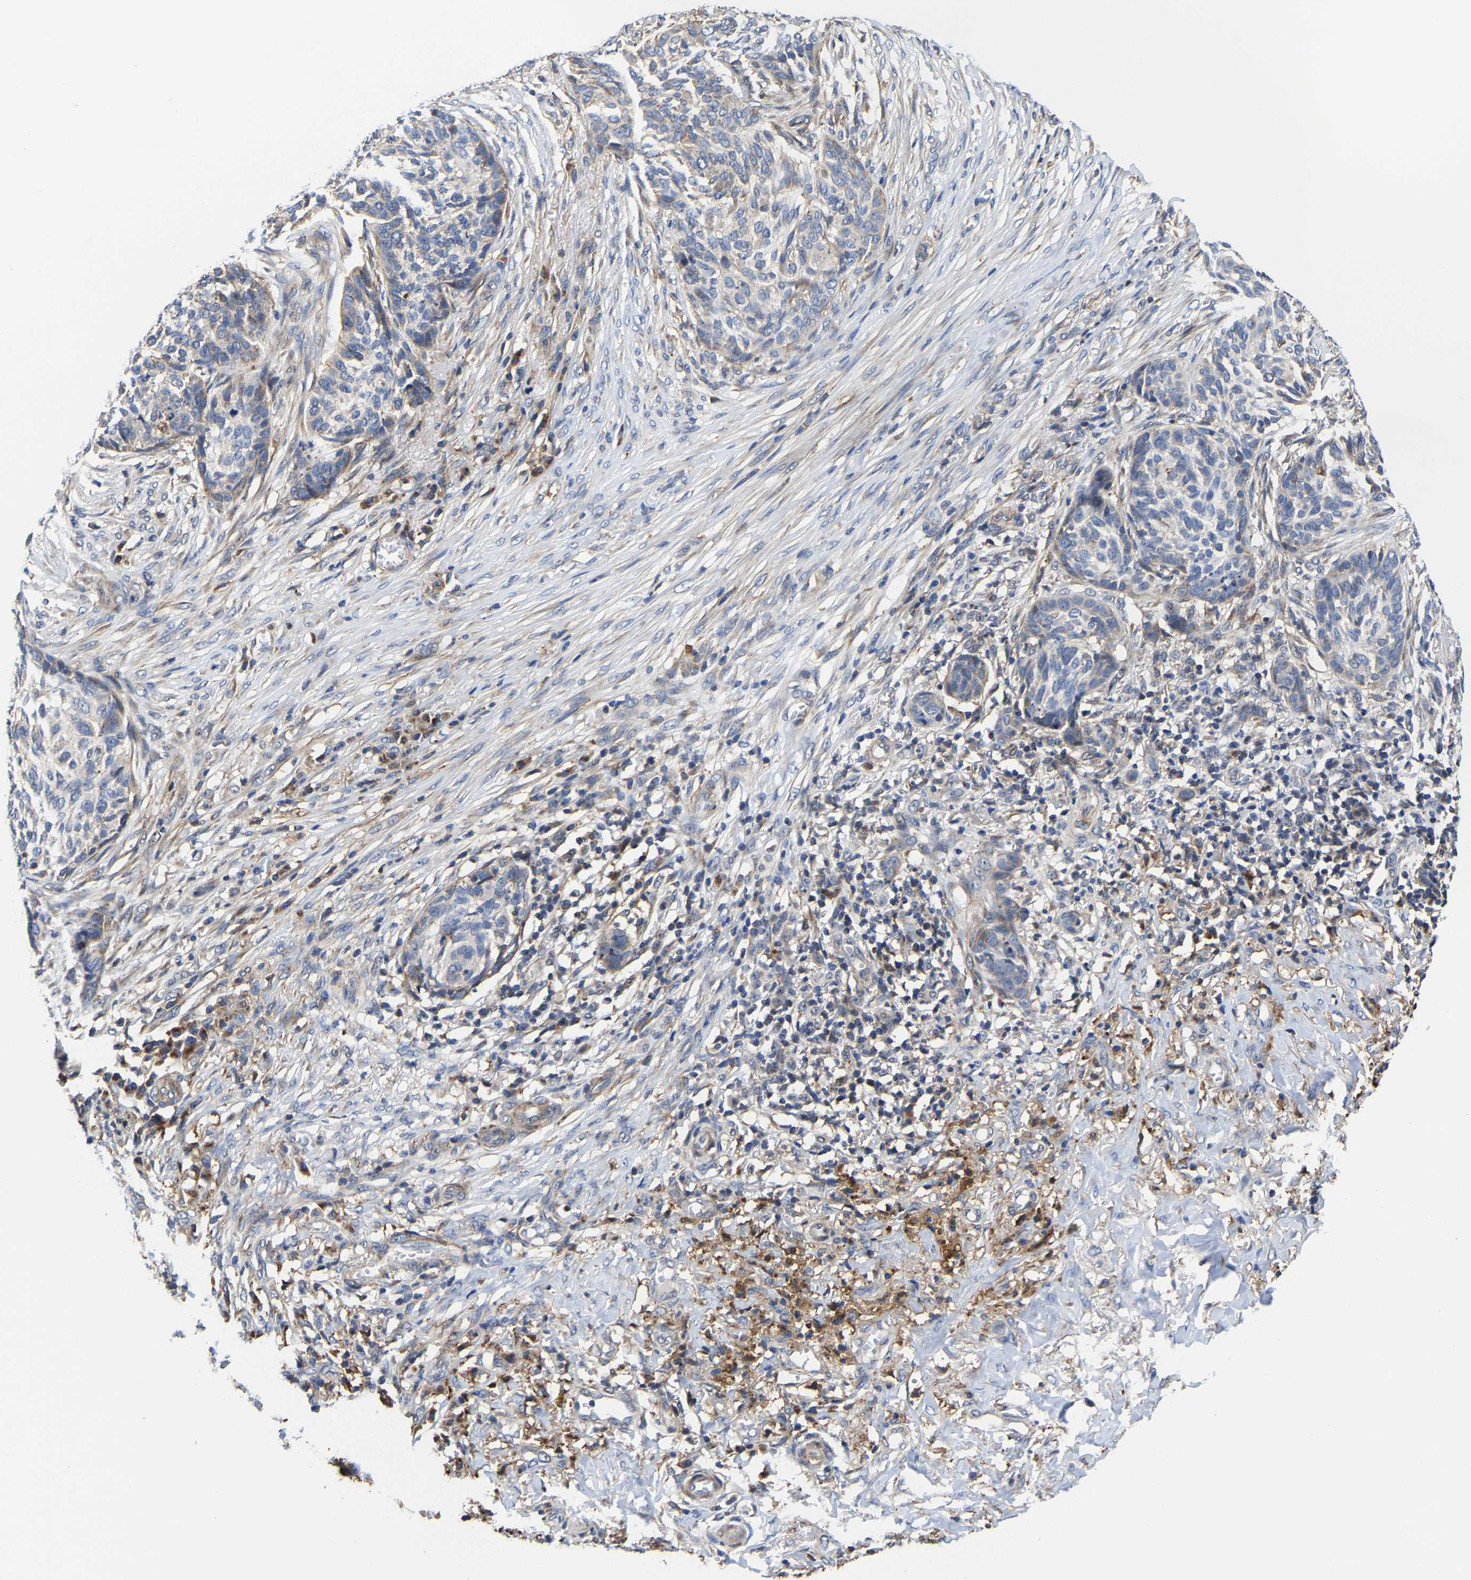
{"staining": {"intensity": "weak", "quantity": "<25%", "location": "cytoplasmic/membranous"}, "tissue": "skin cancer", "cell_type": "Tumor cells", "image_type": "cancer", "snomed": [{"axis": "morphology", "description": "Basal cell carcinoma"}, {"axis": "topography", "description": "Skin"}], "caption": "This is a image of immunohistochemistry staining of basal cell carcinoma (skin), which shows no staining in tumor cells.", "gene": "PFKFB3", "patient": {"sex": "male", "age": 85}}